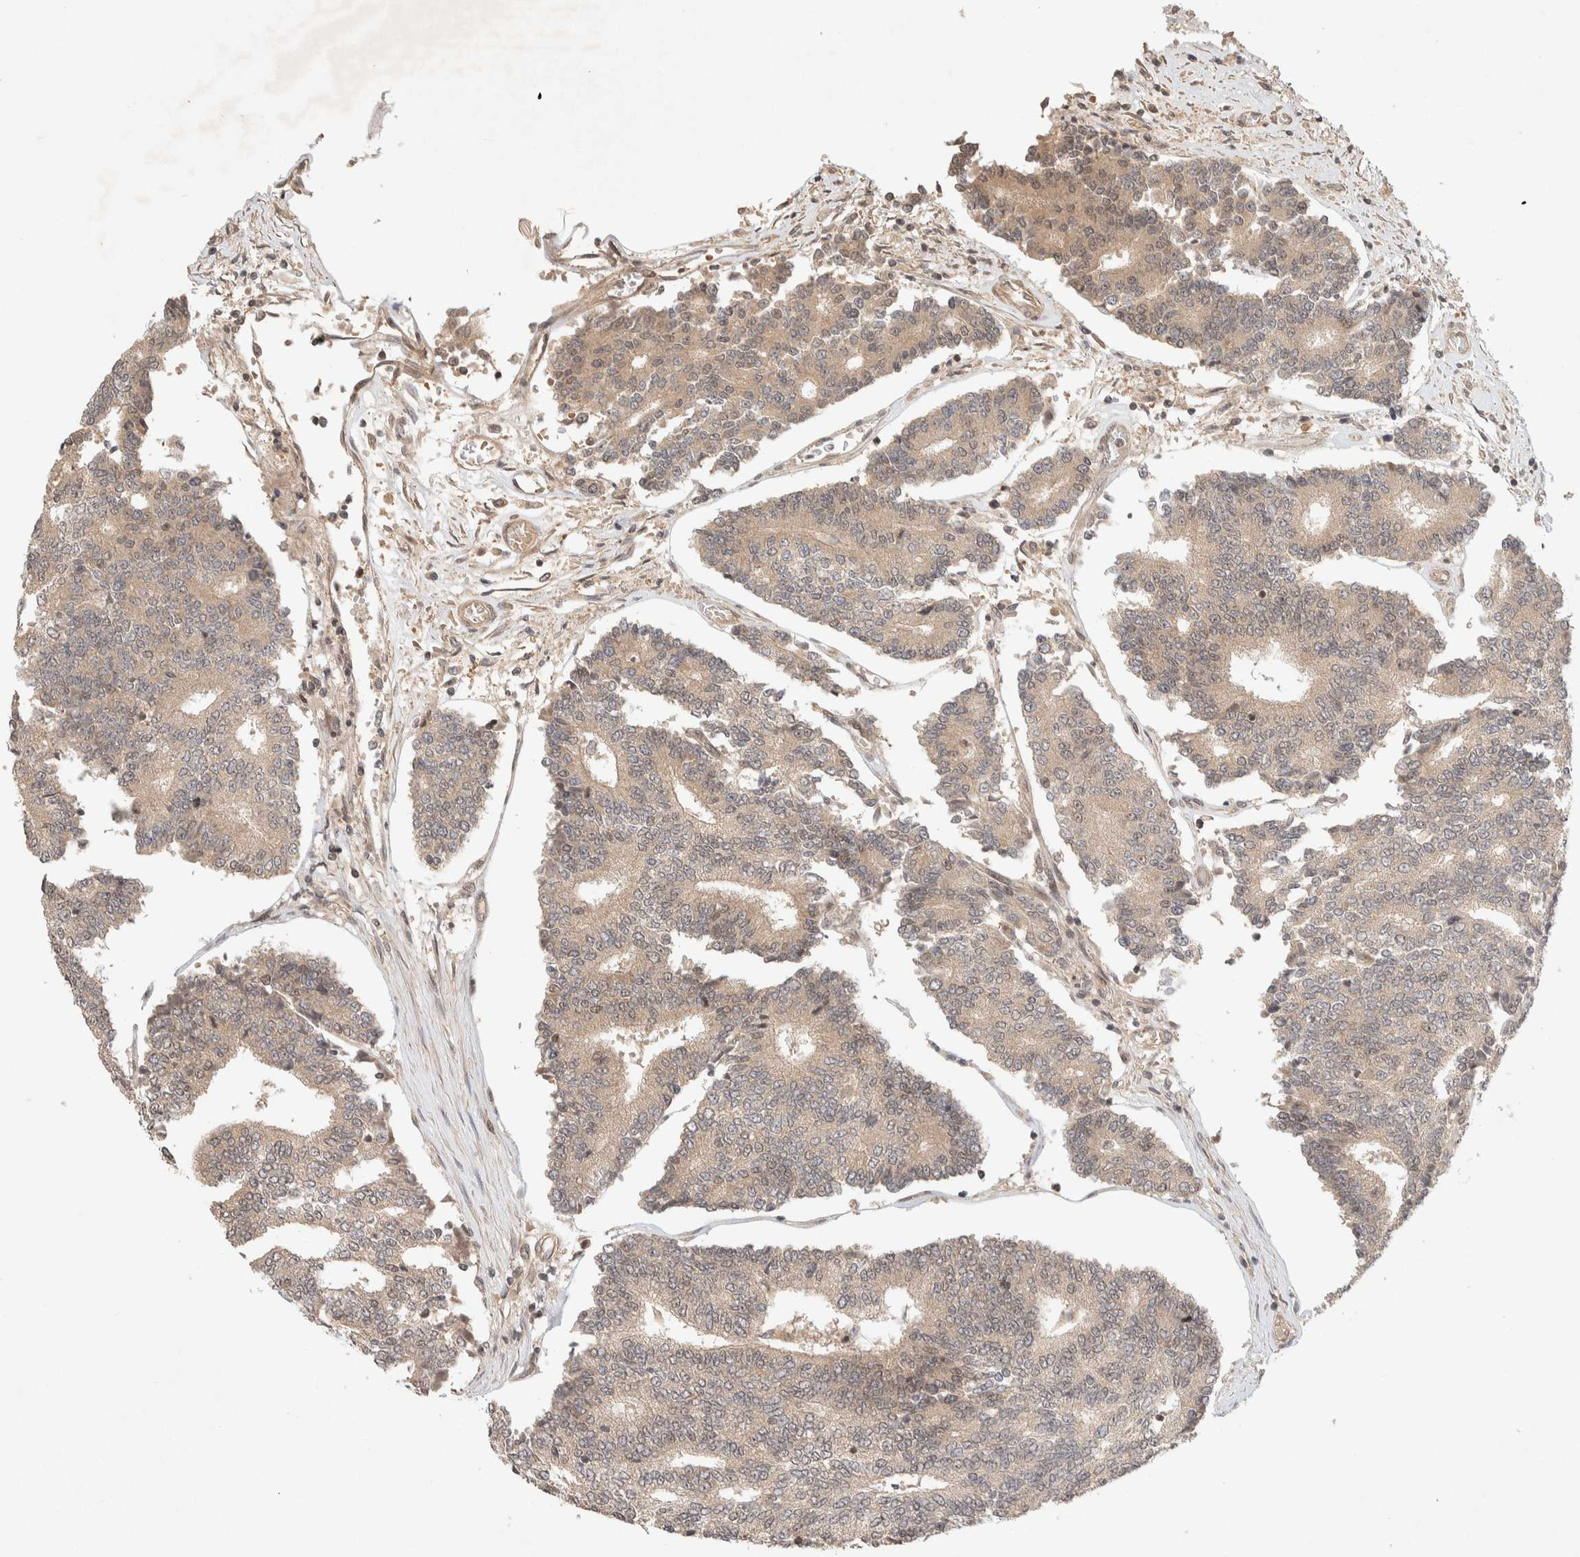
{"staining": {"intensity": "weak", "quantity": ">75%", "location": "cytoplasmic/membranous"}, "tissue": "prostate cancer", "cell_type": "Tumor cells", "image_type": "cancer", "snomed": [{"axis": "morphology", "description": "Normal tissue, NOS"}, {"axis": "morphology", "description": "Adenocarcinoma, High grade"}, {"axis": "topography", "description": "Prostate"}, {"axis": "topography", "description": "Seminal veicle"}], "caption": "The immunohistochemical stain shows weak cytoplasmic/membranous positivity in tumor cells of adenocarcinoma (high-grade) (prostate) tissue.", "gene": "THRA", "patient": {"sex": "male", "age": 55}}